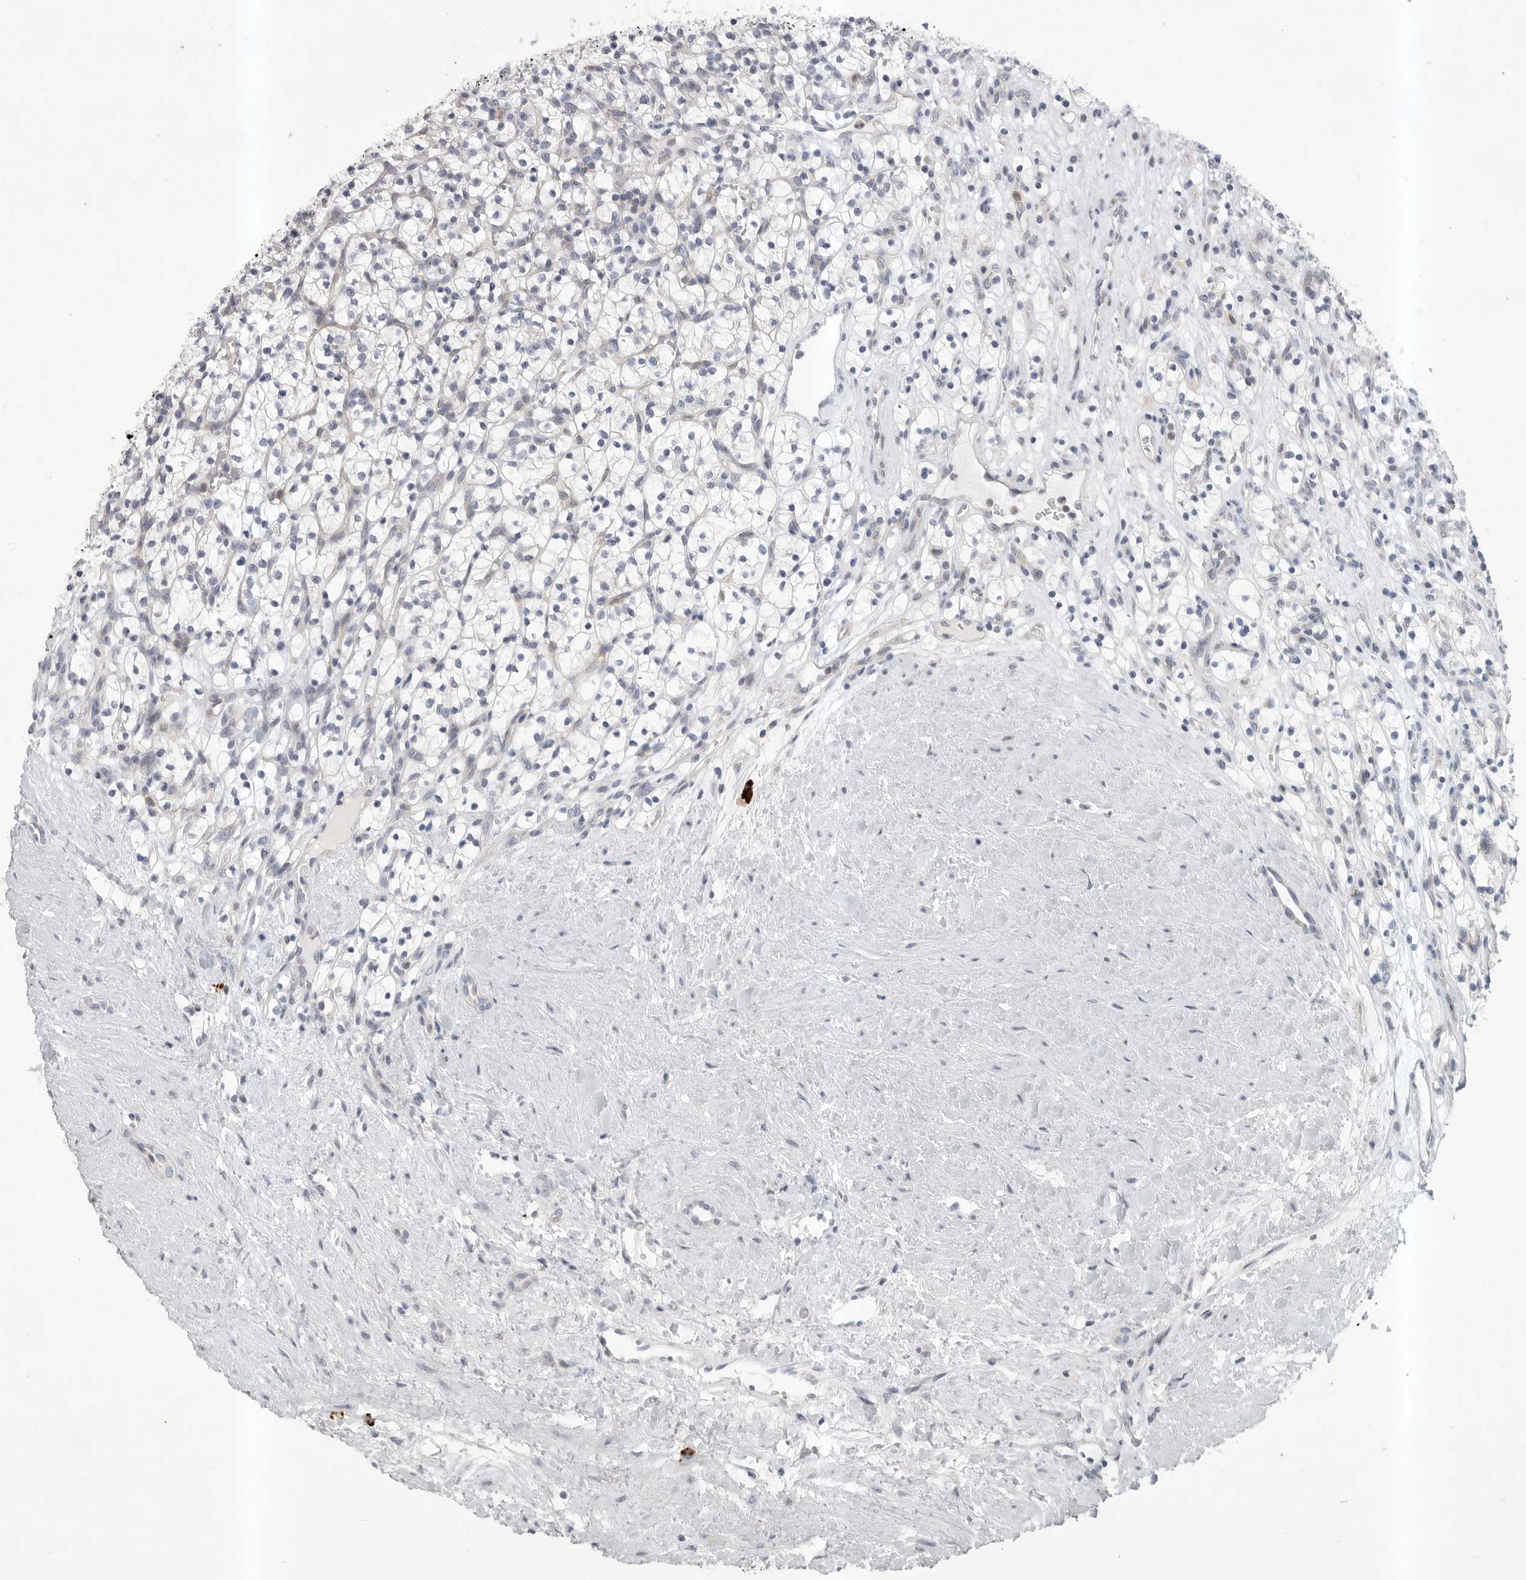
{"staining": {"intensity": "negative", "quantity": "none", "location": "none"}, "tissue": "renal cancer", "cell_type": "Tumor cells", "image_type": "cancer", "snomed": [{"axis": "morphology", "description": "Adenocarcinoma, NOS"}, {"axis": "topography", "description": "Kidney"}], "caption": "Renal cancer (adenocarcinoma) was stained to show a protein in brown. There is no significant staining in tumor cells.", "gene": "TMEM69", "patient": {"sex": "female", "age": 57}}